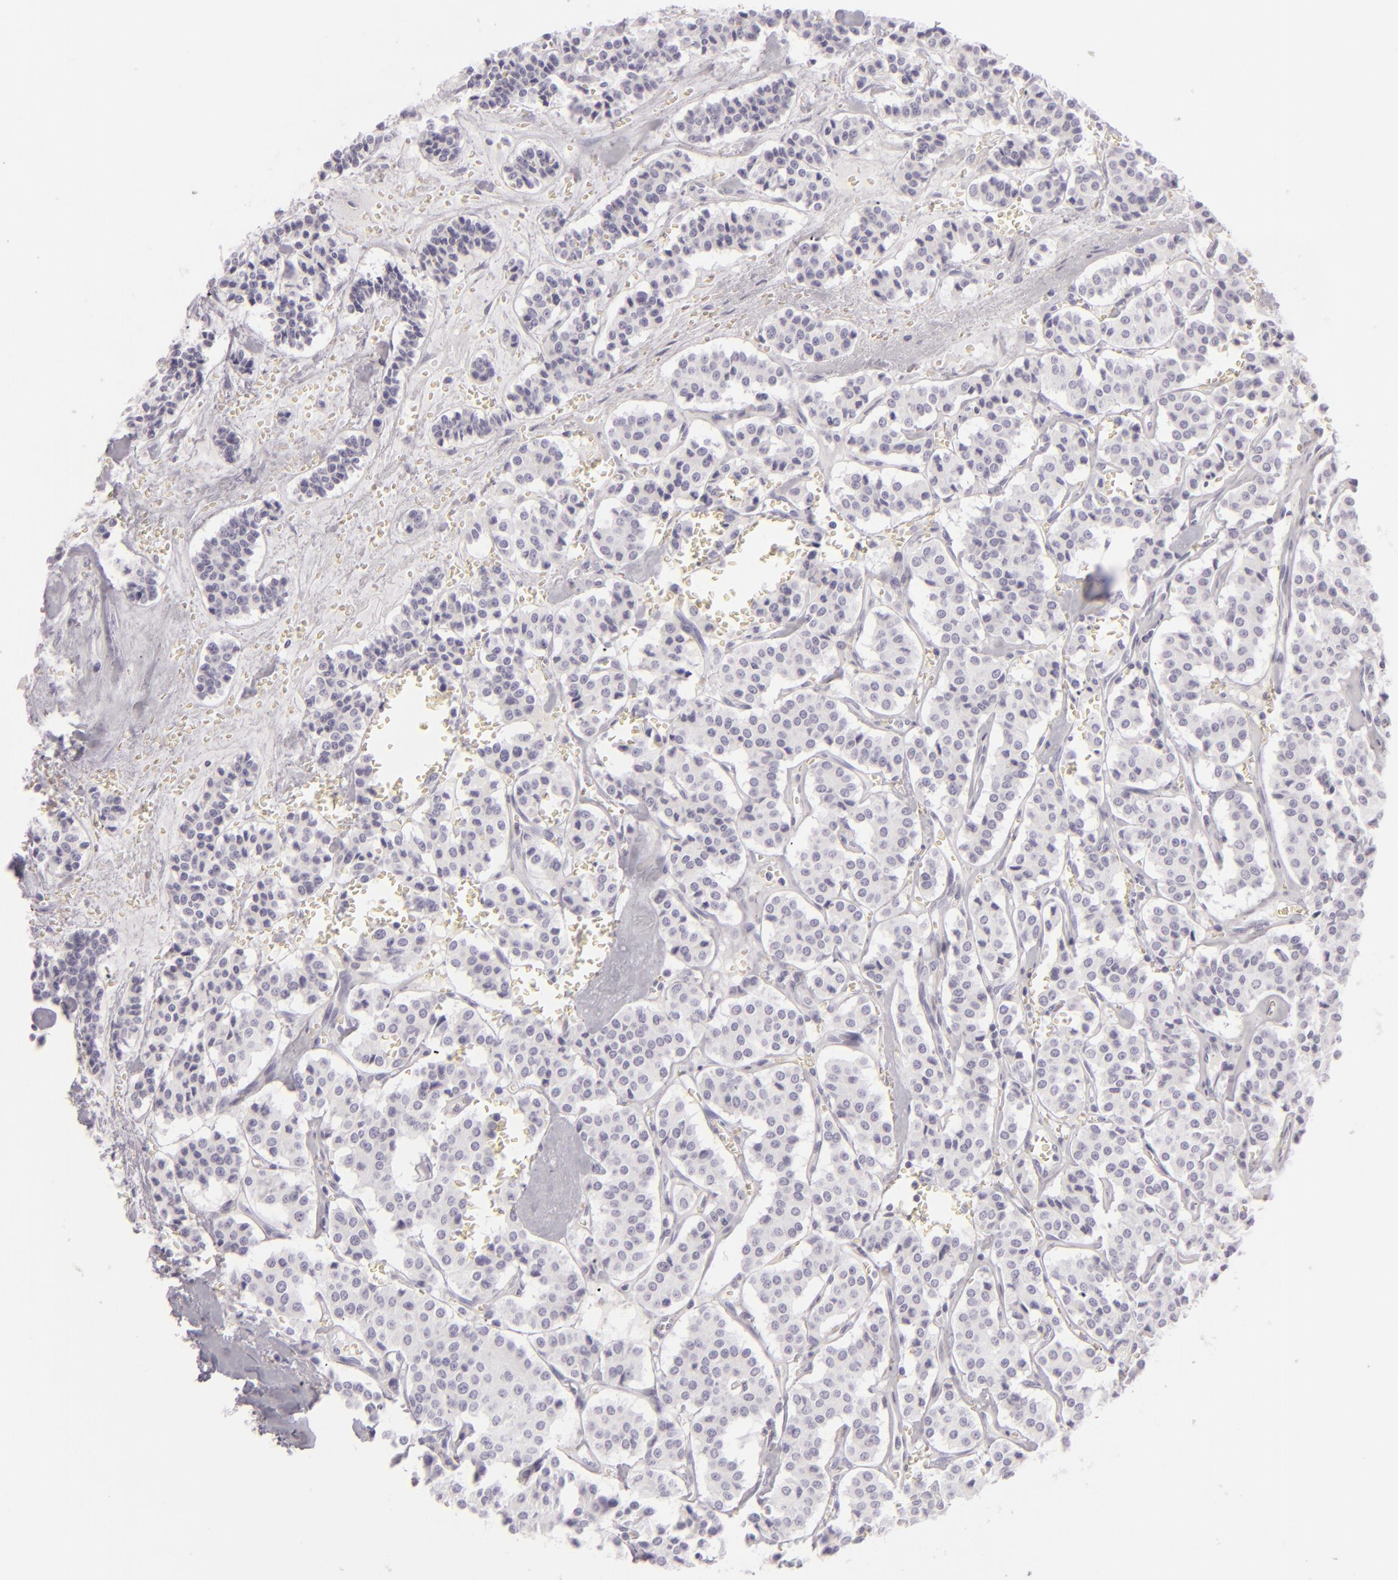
{"staining": {"intensity": "negative", "quantity": "none", "location": "none"}, "tissue": "carcinoid", "cell_type": "Tumor cells", "image_type": "cancer", "snomed": [{"axis": "morphology", "description": "Carcinoid, malignant, NOS"}, {"axis": "topography", "description": "Bronchus"}], "caption": "Carcinoid was stained to show a protein in brown. There is no significant positivity in tumor cells.", "gene": "CDX2", "patient": {"sex": "male", "age": 55}}